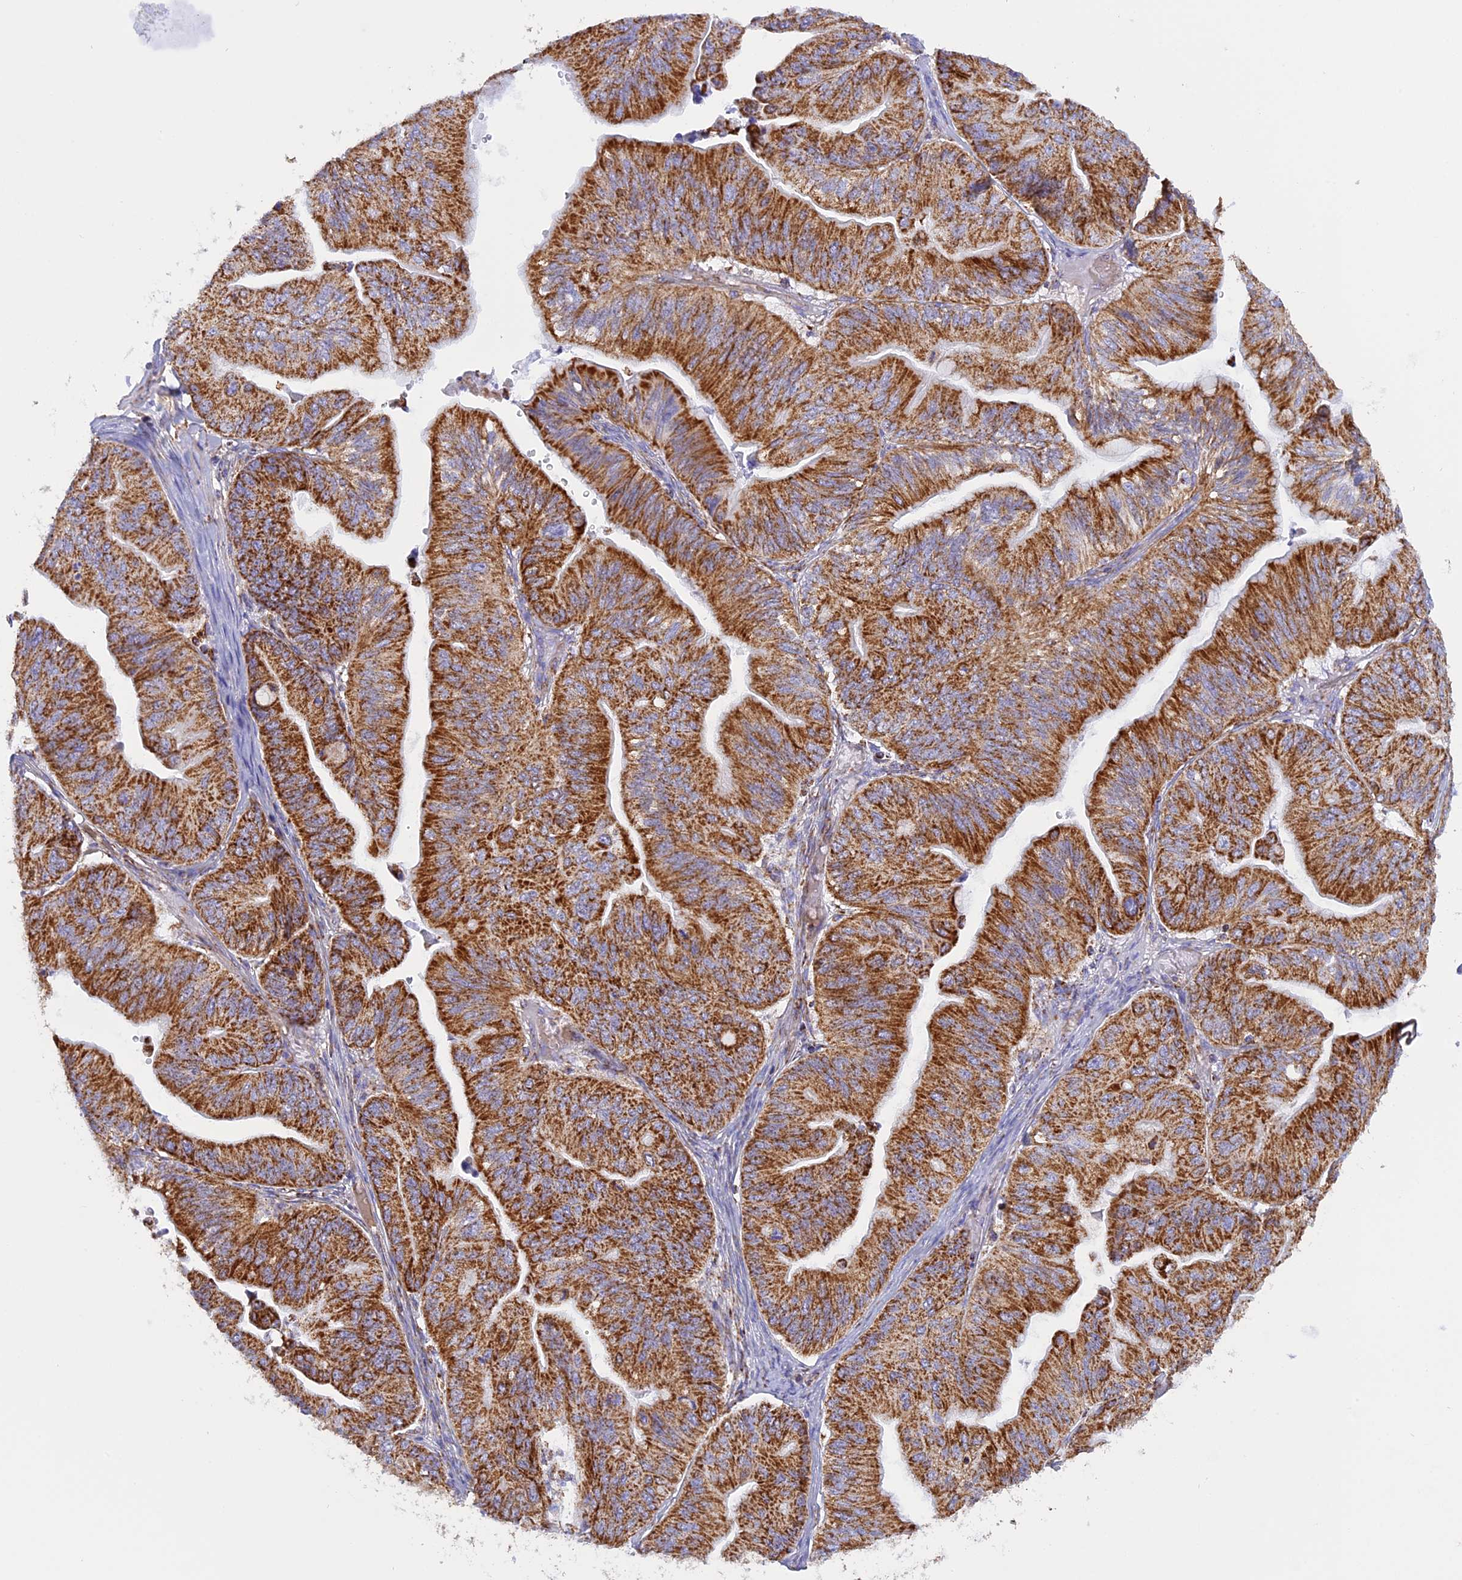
{"staining": {"intensity": "strong", "quantity": ">75%", "location": "cytoplasmic/membranous"}, "tissue": "ovarian cancer", "cell_type": "Tumor cells", "image_type": "cancer", "snomed": [{"axis": "morphology", "description": "Cystadenocarcinoma, mucinous, NOS"}, {"axis": "topography", "description": "Ovary"}], "caption": "Immunohistochemical staining of mucinous cystadenocarcinoma (ovarian) reveals strong cytoplasmic/membranous protein expression in about >75% of tumor cells.", "gene": "KCNG1", "patient": {"sex": "female", "age": 61}}